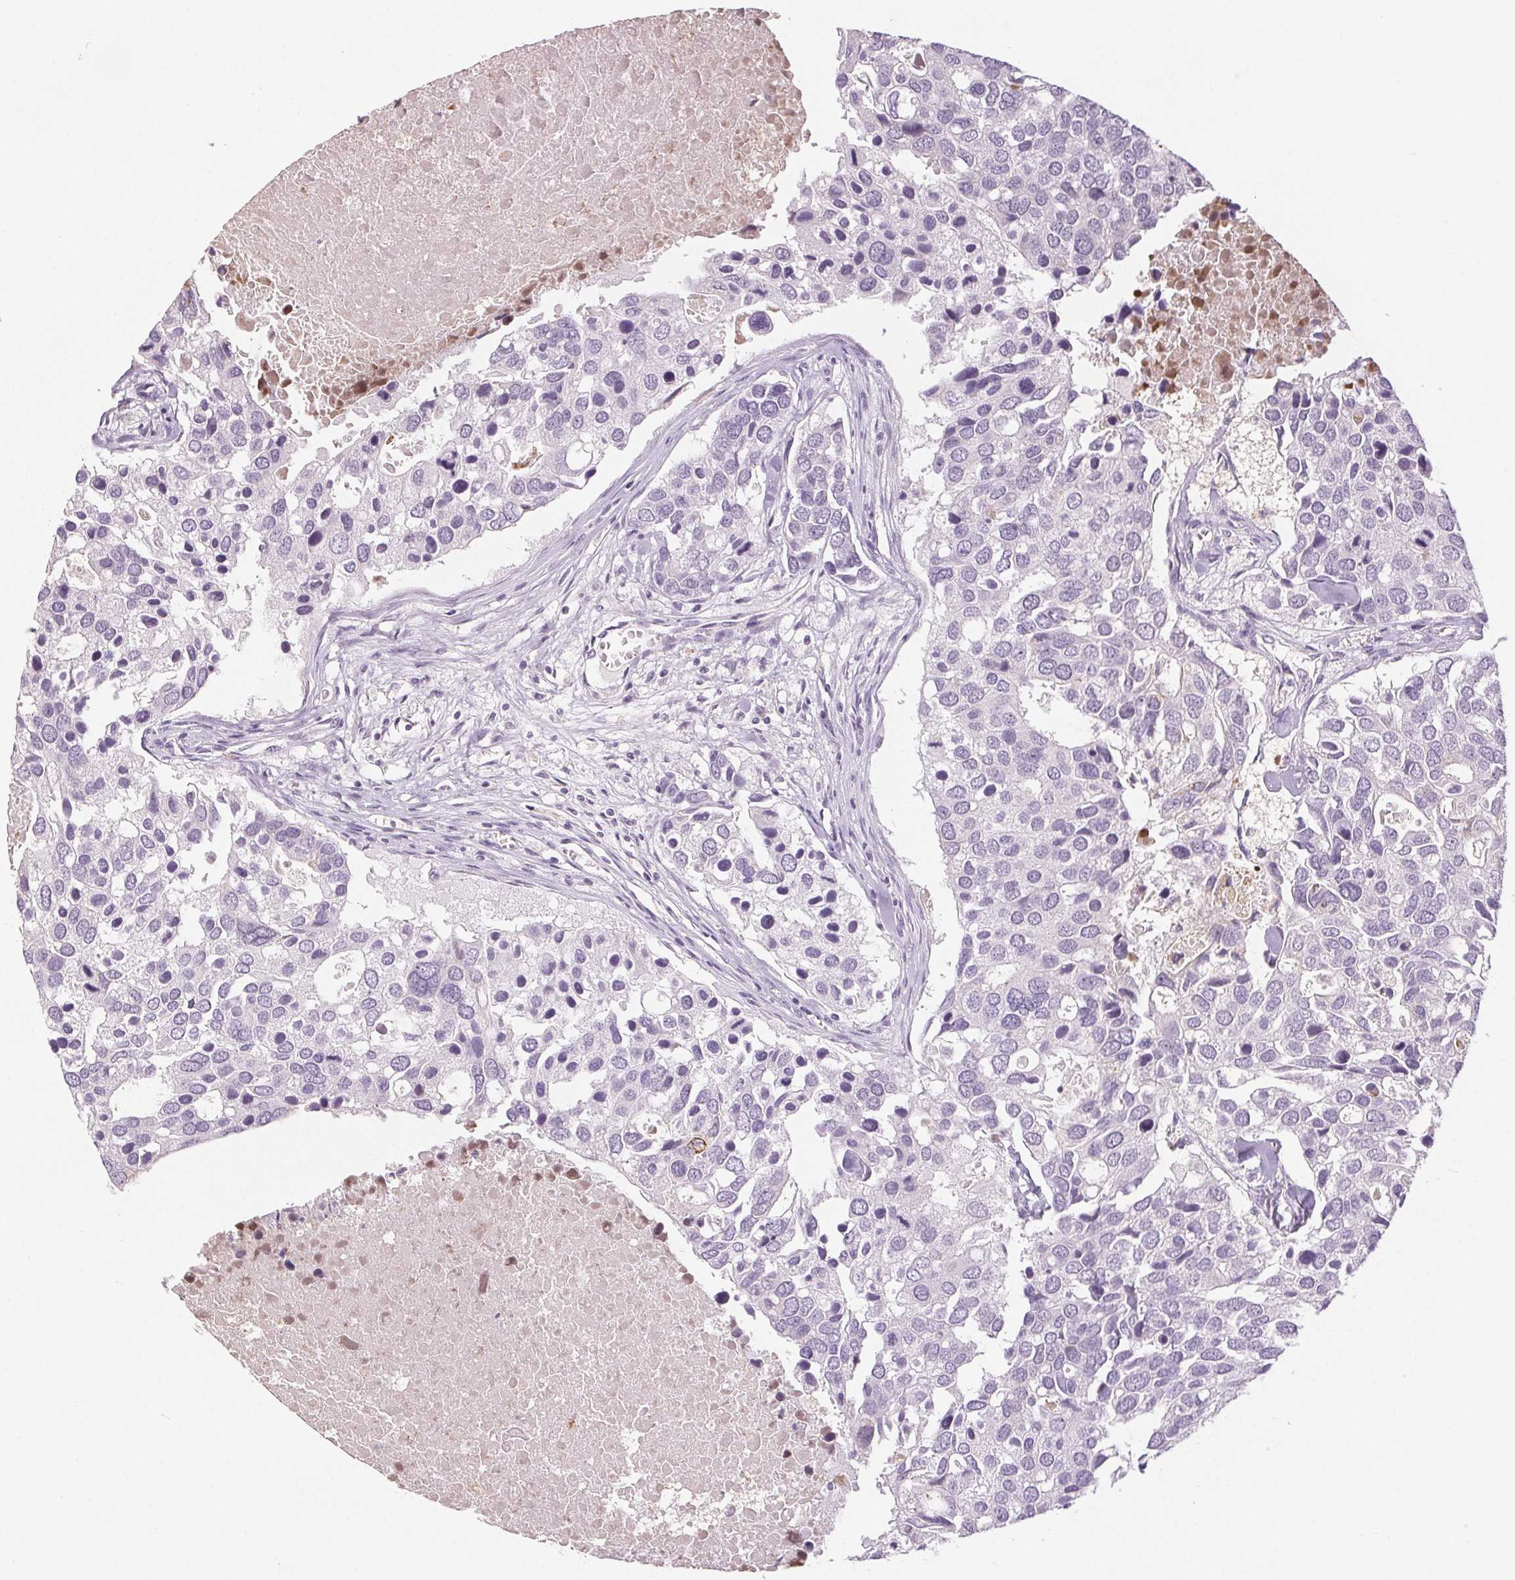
{"staining": {"intensity": "negative", "quantity": "none", "location": "none"}, "tissue": "breast cancer", "cell_type": "Tumor cells", "image_type": "cancer", "snomed": [{"axis": "morphology", "description": "Duct carcinoma"}, {"axis": "topography", "description": "Breast"}], "caption": "Histopathology image shows no protein expression in tumor cells of breast cancer (intraductal carcinoma) tissue.", "gene": "LTF", "patient": {"sex": "female", "age": 83}}